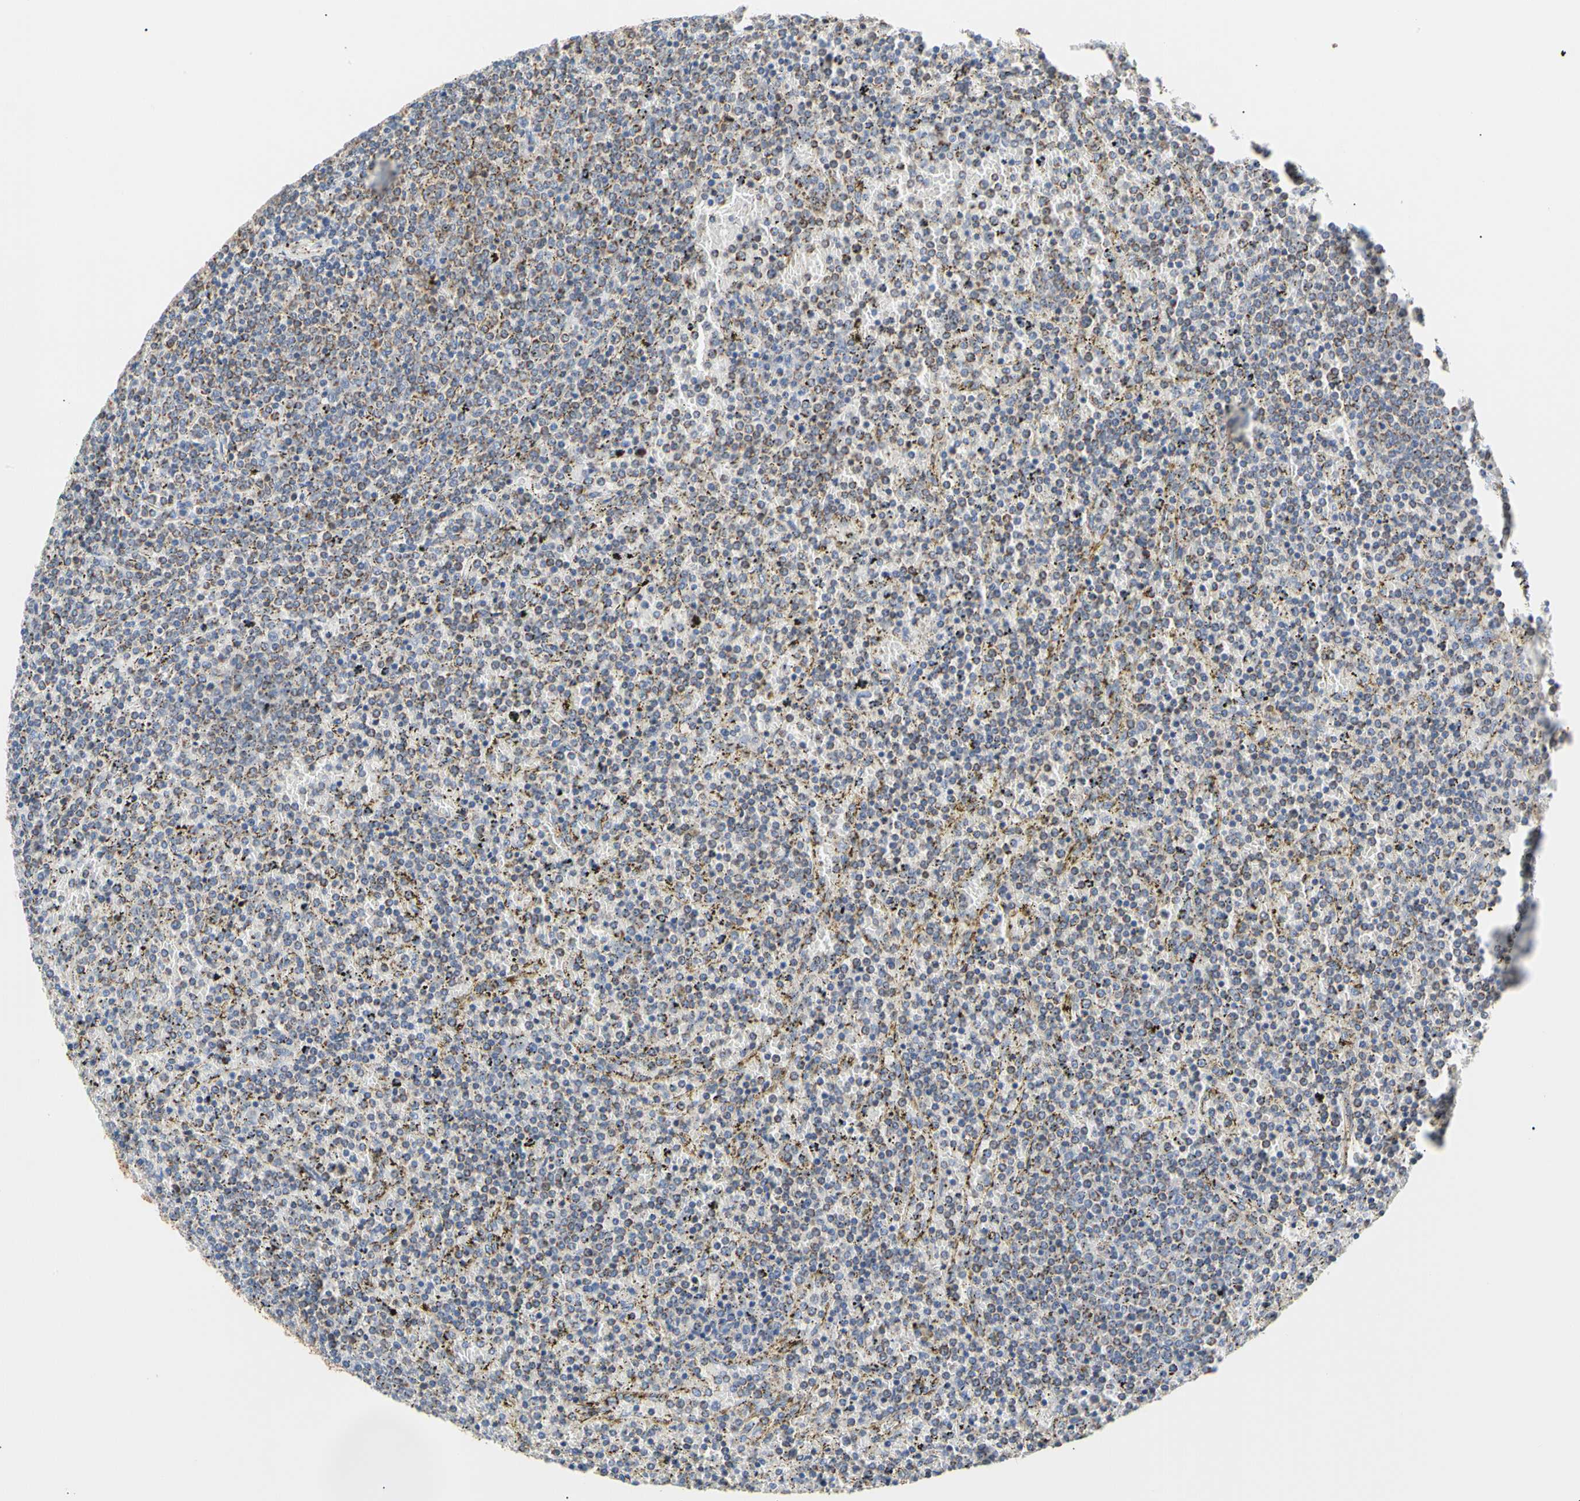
{"staining": {"intensity": "moderate", "quantity": "25%-75%", "location": "cytoplasmic/membranous"}, "tissue": "lymphoma", "cell_type": "Tumor cells", "image_type": "cancer", "snomed": [{"axis": "morphology", "description": "Malignant lymphoma, non-Hodgkin's type, Low grade"}, {"axis": "topography", "description": "Spleen"}], "caption": "Malignant lymphoma, non-Hodgkin's type (low-grade) stained with IHC shows moderate cytoplasmic/membranous positivity in approximately 25%-75% of tumor cells.", "gene": "ACAT1", "patient": {"sex": "female", "age": 77}}